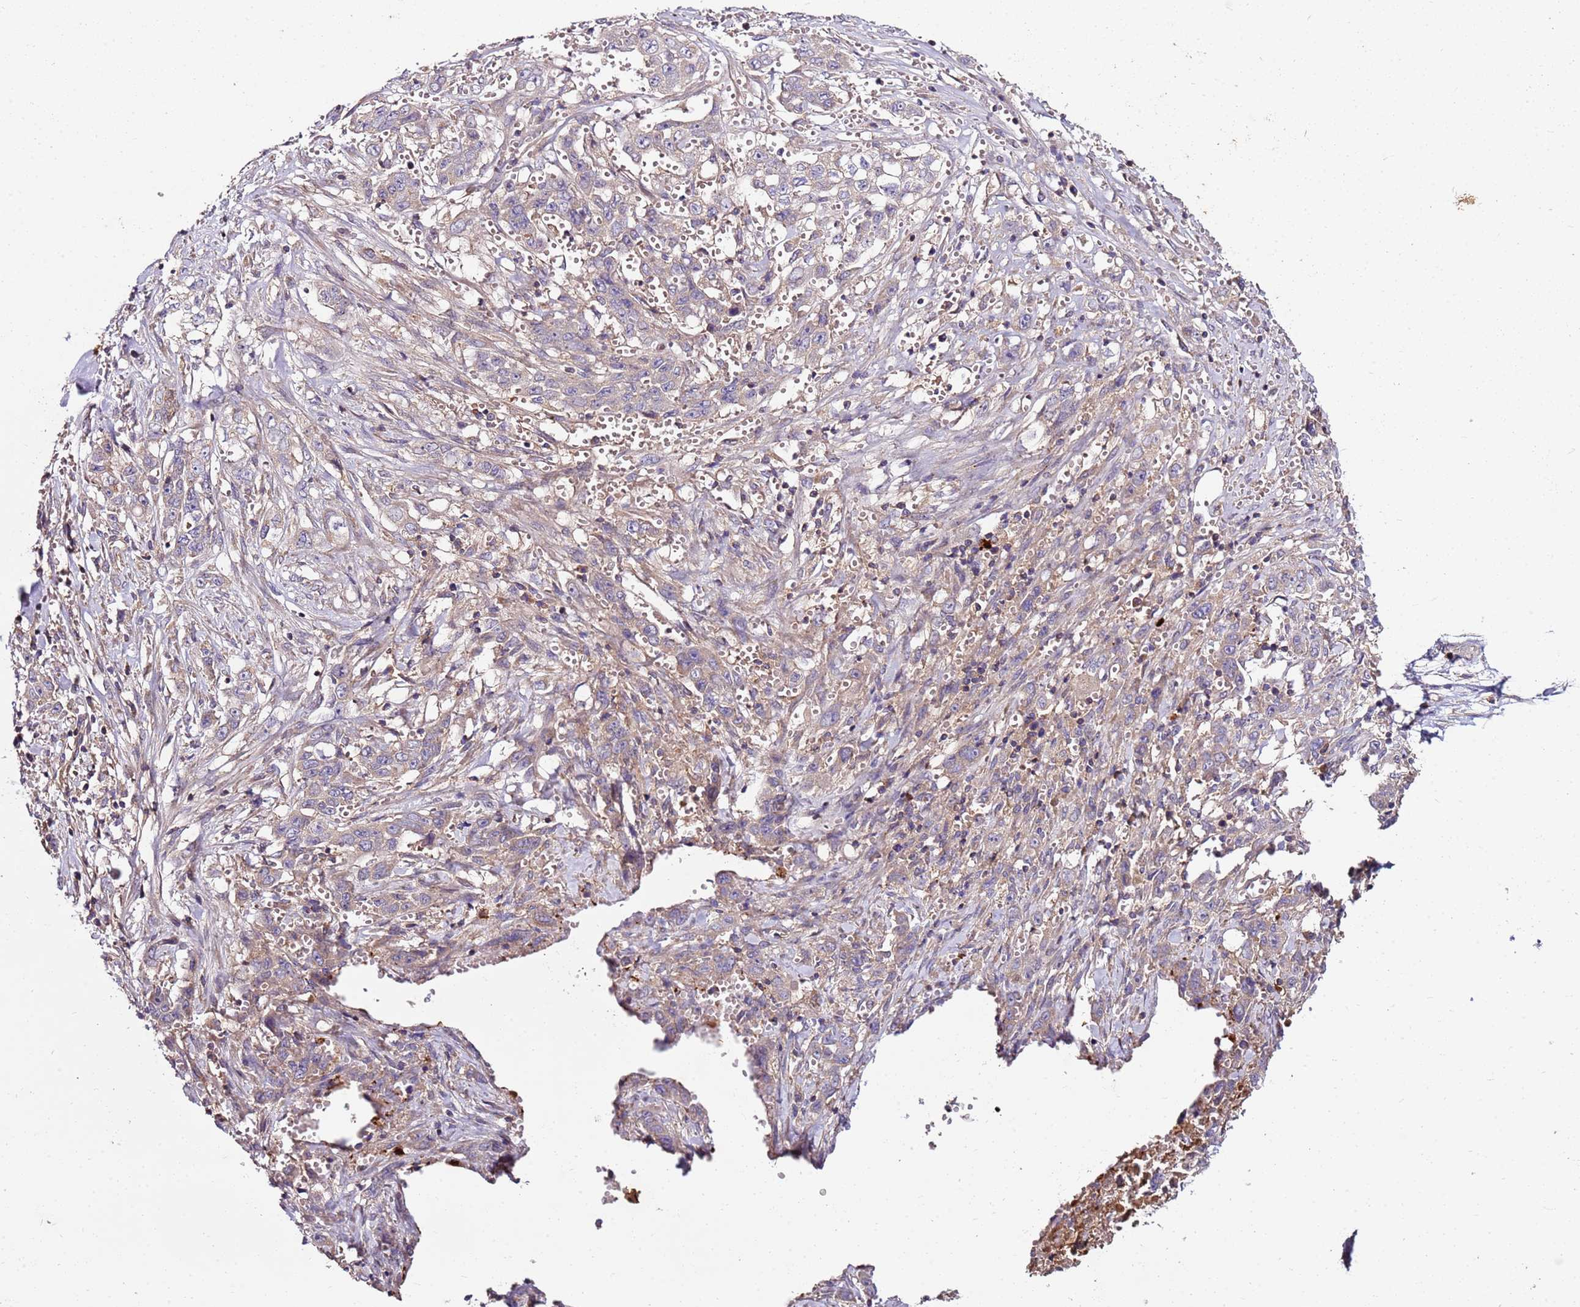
{"staining": {"intensity": "weak", "quantity": "<25%", "location": "cytoplasmic/membranous"}, "tissue": "stomach cancer", "cell_type": "Tumor cells", "image_type": "cancer", "snomed": [{"axis": "morphology", "description": "Adenocarcinoma, NOS"}, {"axis": "topography", "description": "Stomach, upper"}], "caption": "Photomicrograph shows no protein staining in tumor cells of stomach cancer (adenocarcinoma) tissue.", "gene": "KRTAP21-3", "patient": {"sex": "male", "age": 62}}